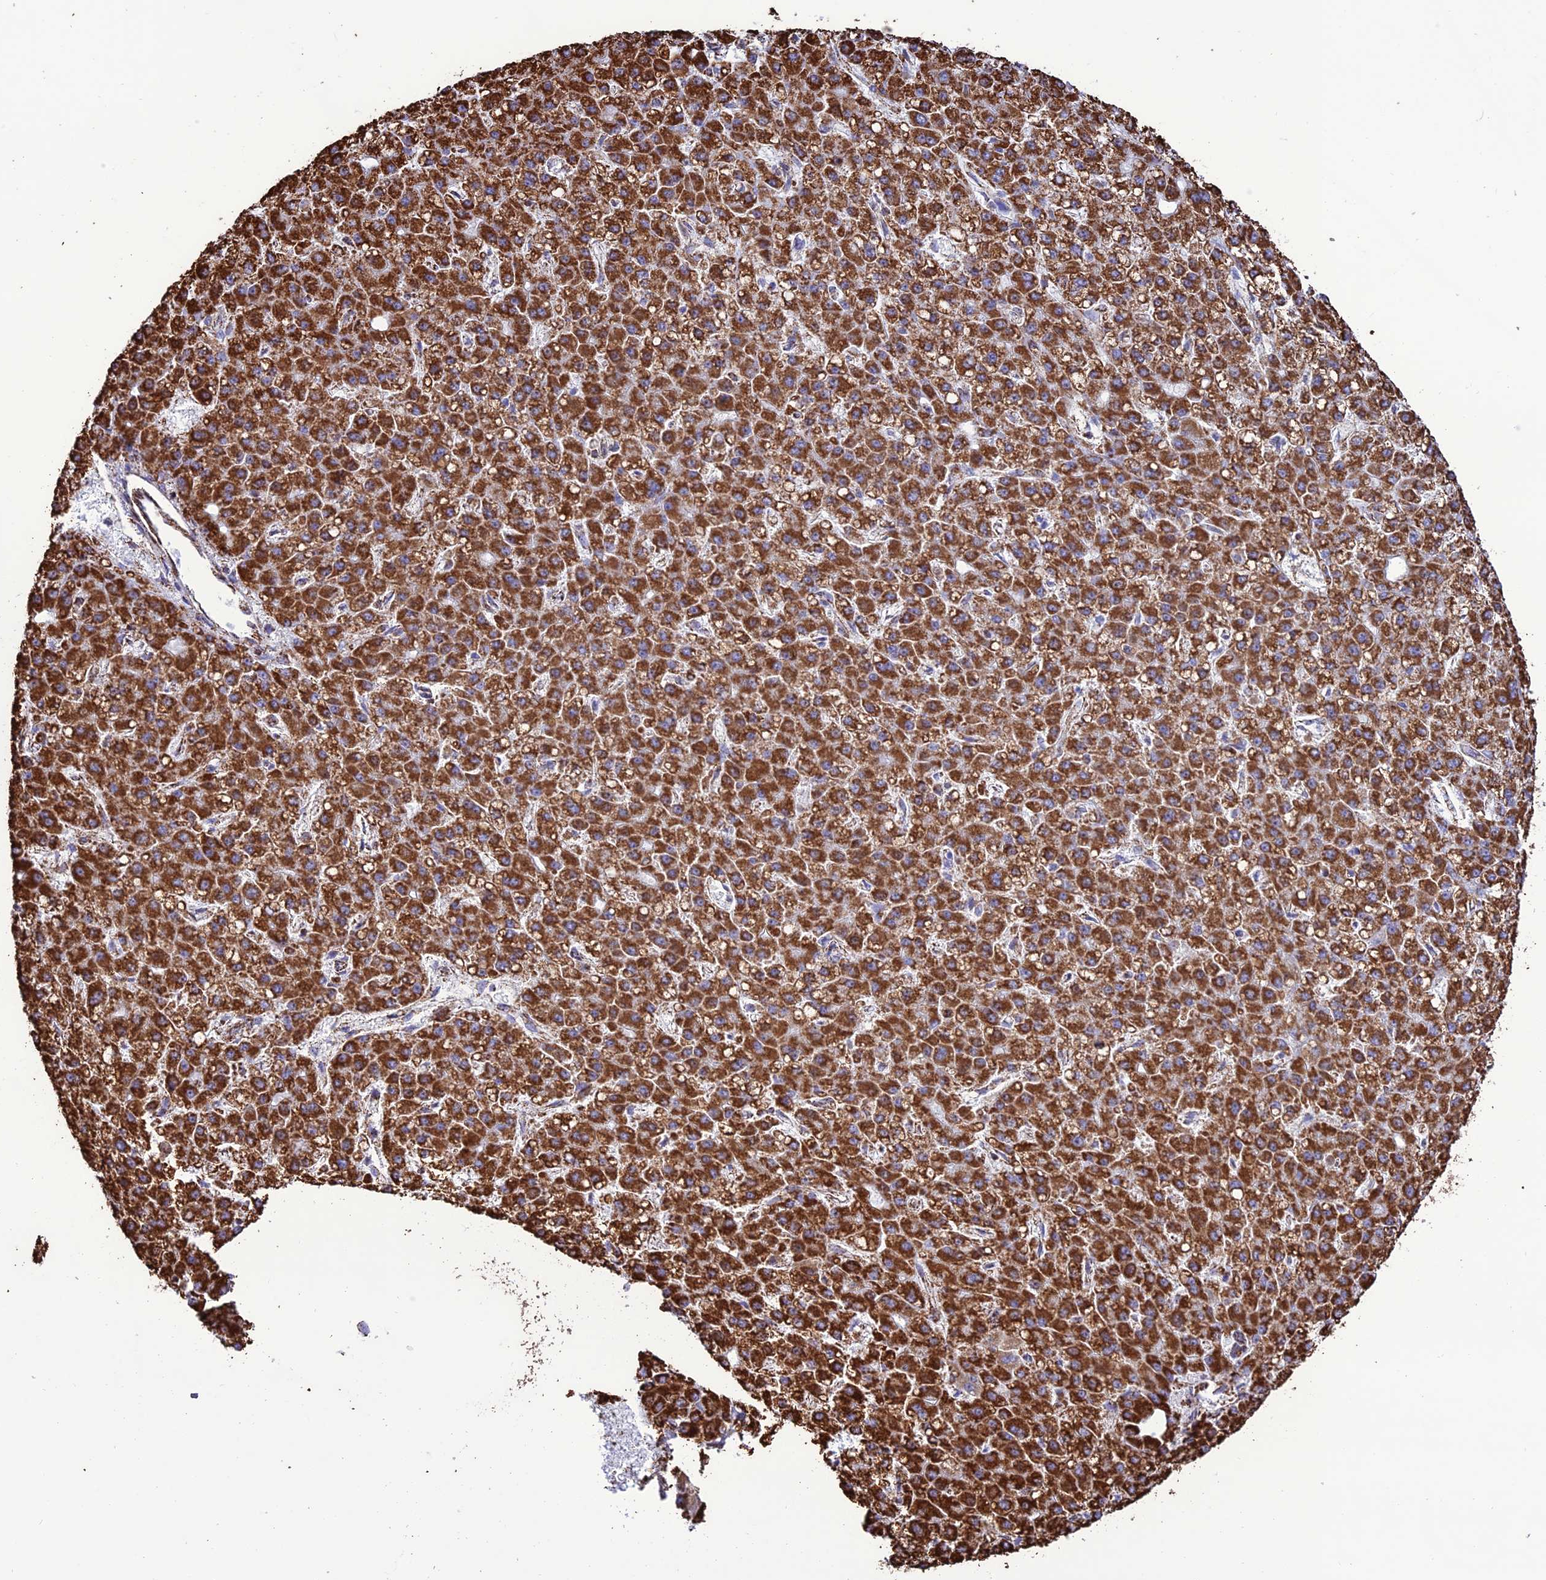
{"staining": {"intensity": "strong", "quantity": ">75%", "location": "cytoplasmic/membranous"}, "tissue": "liver cancer", "cell_type": "Tumor cells", "image_type": "cancer", "snomed": [{"axis": "morphology", "description": "Carcinoma, Hepatocellular, NOS"}, {"axis": "topography", "description": "Liver"}], "caption": "Brown immunohistochemical staining in human liver cancer (hepatocellular carcinoma) displays strong cytoplasmic/membranous expression in about >75% of tumor cells.", "gene": "NDUFAF1", "patient": {"sex": "male", "age": 67}}